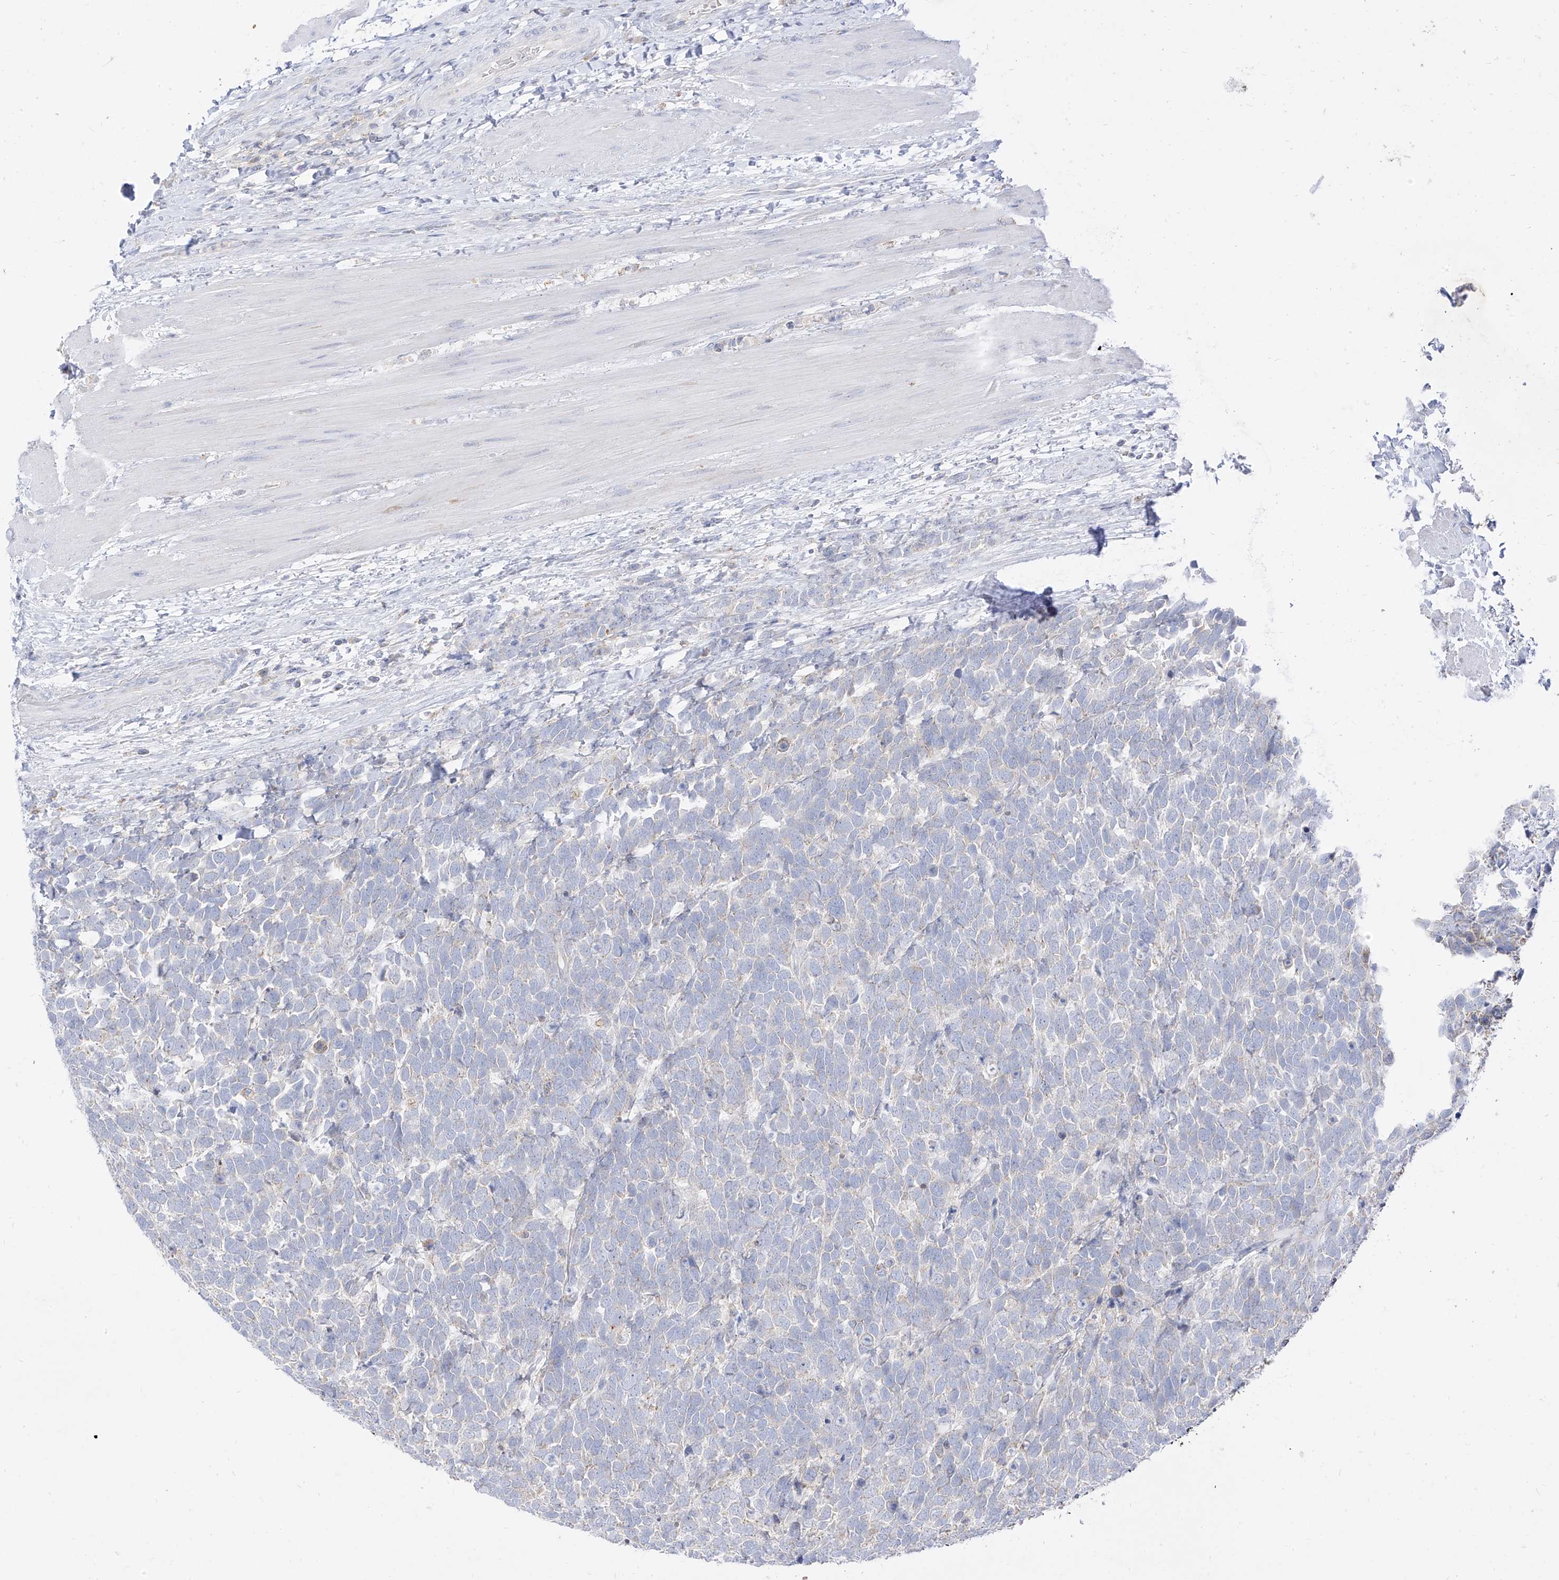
{"staining": {"intensity": "negative", "quantity": "none", "location": "none"}, "tissue": "urothelial cancer", "cell_type": "Tumor cells", "image_type": "cancer", "snomed": [{"axis": "morphology", "description": "Urothelial carcinoma, High grade"}, {"axis": "topography", "description": "Urinary bladder"}], "caption": "Immunohistochemical staining of urothelial cancer exhibits no significant positivity in tumor cells.", "gene": "RASA2", "patient": {"sex": "female", "age": 82}}